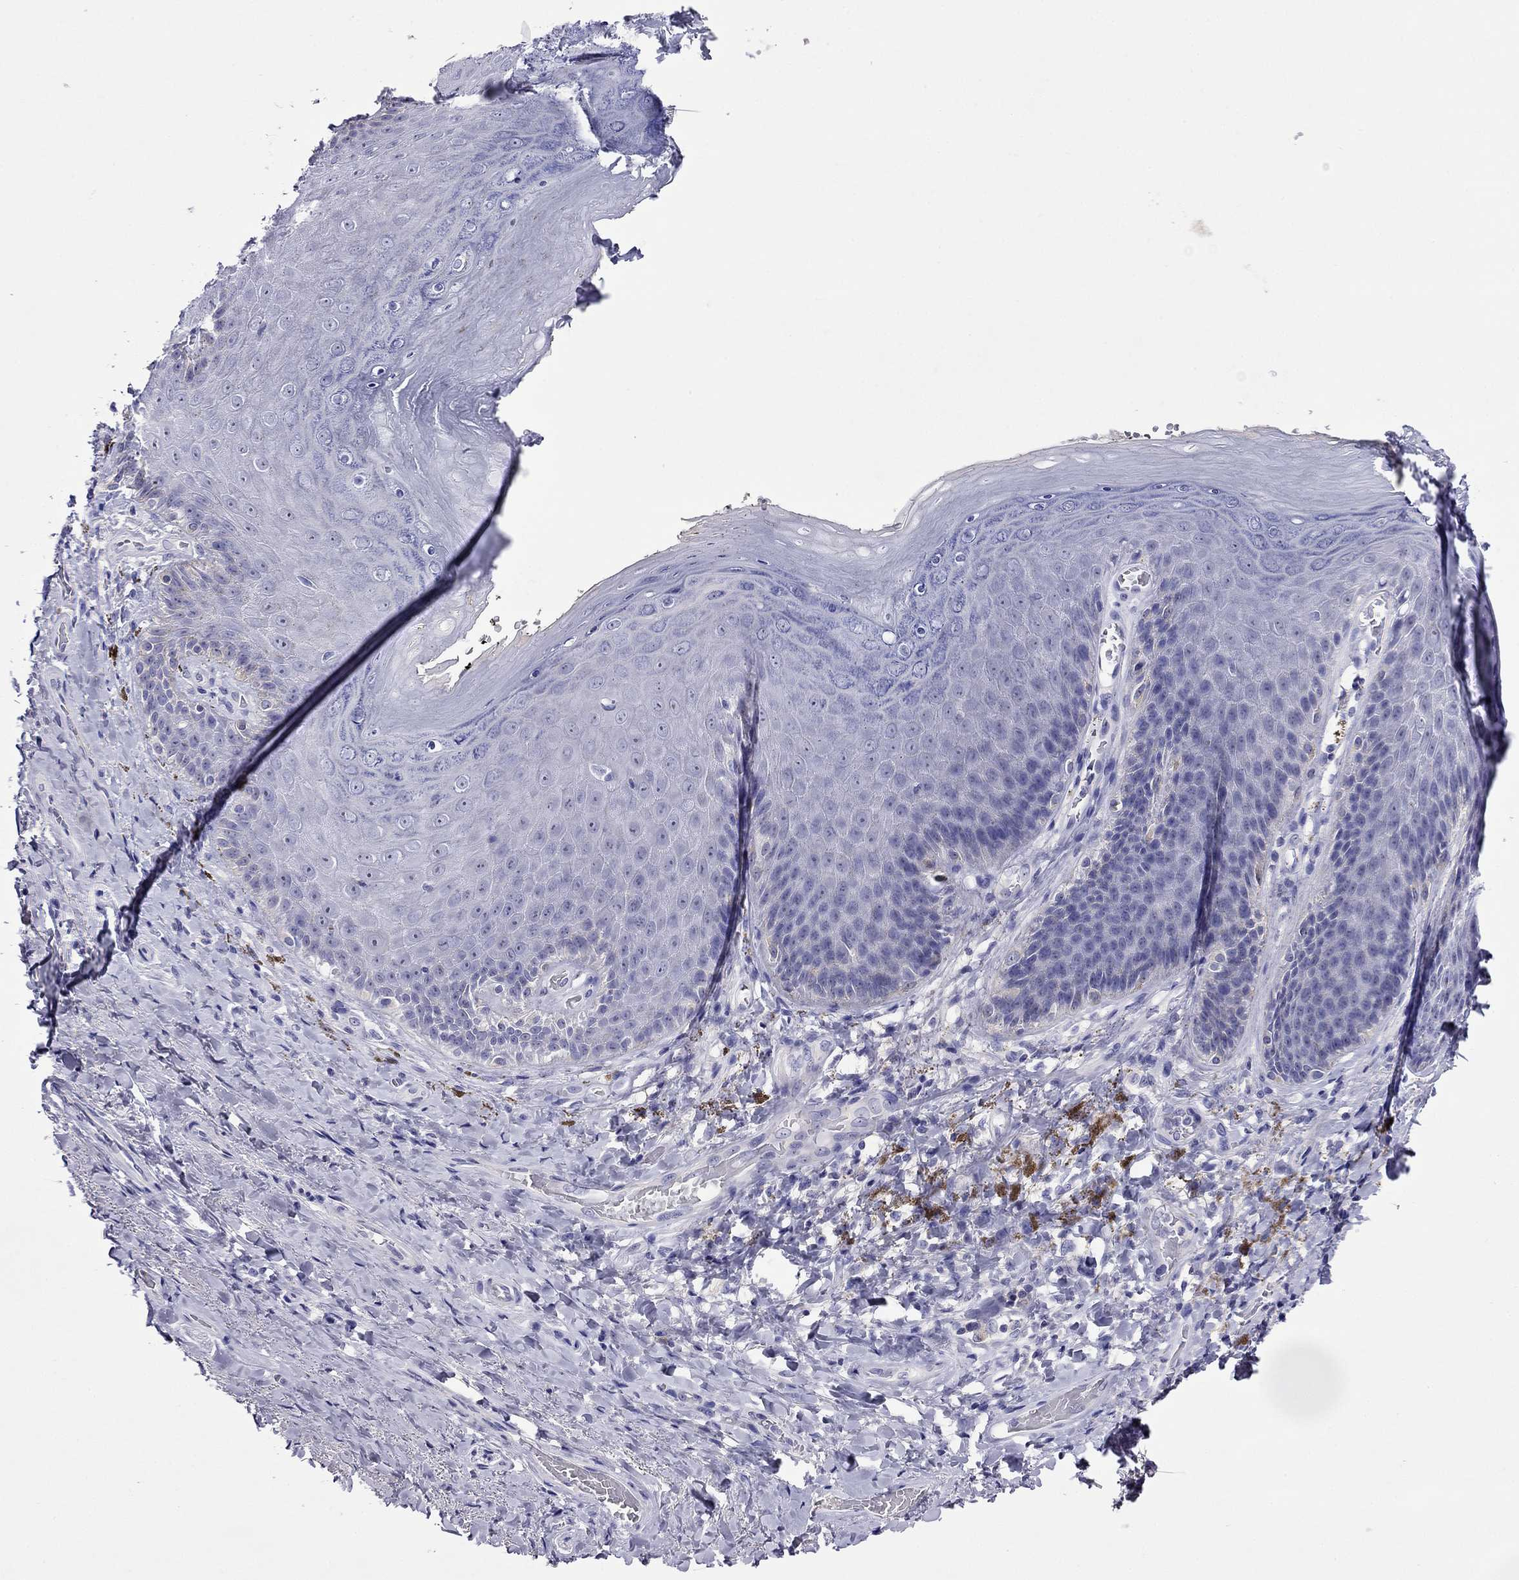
{"staining": {"intensity": "negative", "quantity": "none", "location": "none"}, "tissue": "adipose tissue", "cell_type": "Adipocytes", "image_type": "normal", "snomed": [{"axis": "morphology", "description": "Normal tissue, NOS"}, {"axis": "topography", "description": "Anal"}, {"axis": "topography", "description": "Peripheral nerve tissue"}], "caption": "Immunohistochemistry of normal adipose tissue demonstrates no staining in adipocytes. Brightfield microscopy of immunohistochemistry (IHC) stained with DAB (3,3'-diaminobenzidine) (brown) and hematoxylin (blue), captured at high magnification.", "gene": "SCG2", "patient": {"sex": "male", "age": 53}}